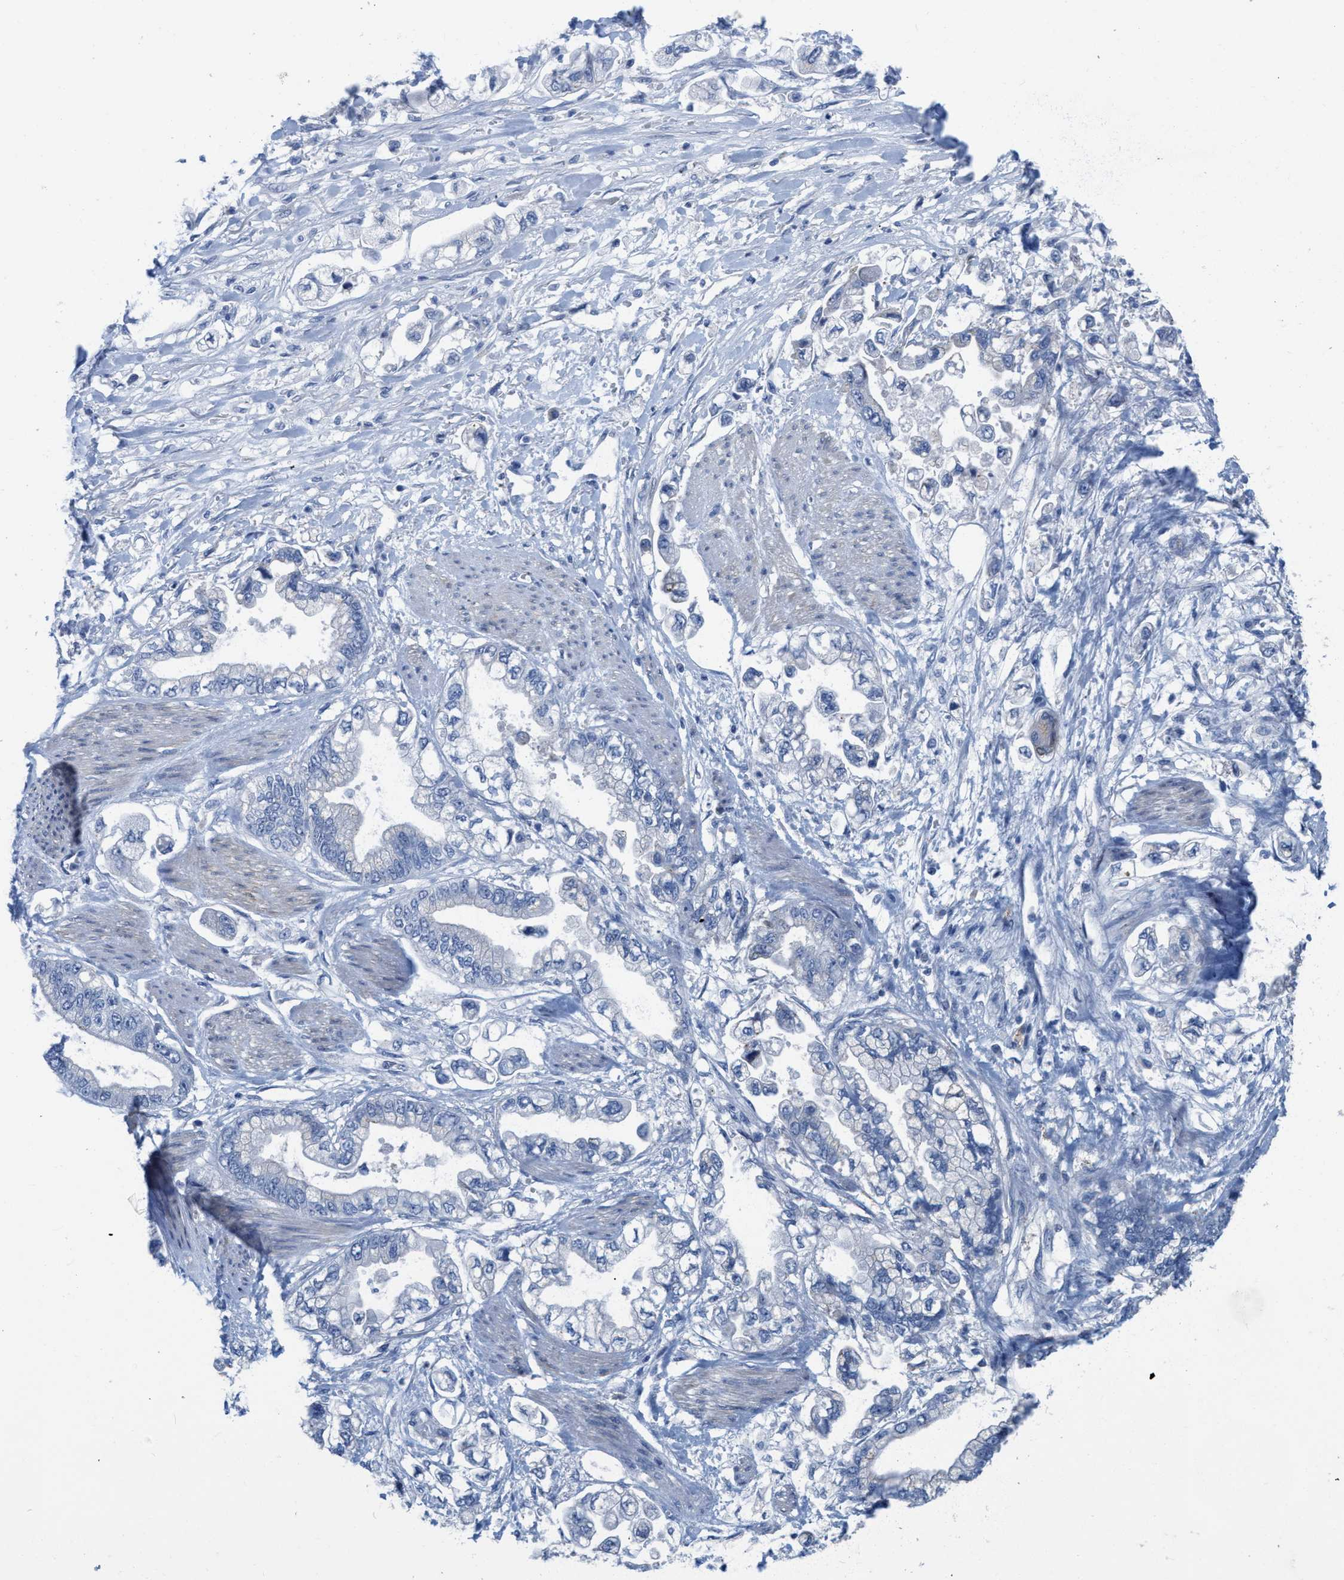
{"staining": {"intensity": "negative", "quantity": "none", "location": "none"}, "tissue": "stomach cancer", "cell_type": "Tumor cells", "image_type": "cancer", "snomed": [{"axis": "morphology", "description": "Normal tissue, NOS"}, {"axis": "morphology", "description": "Adenocarcinoma, NOS"}, {"axis": "topography", "description": "Stomach"}], "caption": "Immunohistochemical staining of human stomach adenocarcinoma reveals no significant expression in tumor cells.", "gene": "CRYM", "patient": {"sex": "male", "age": 62}}